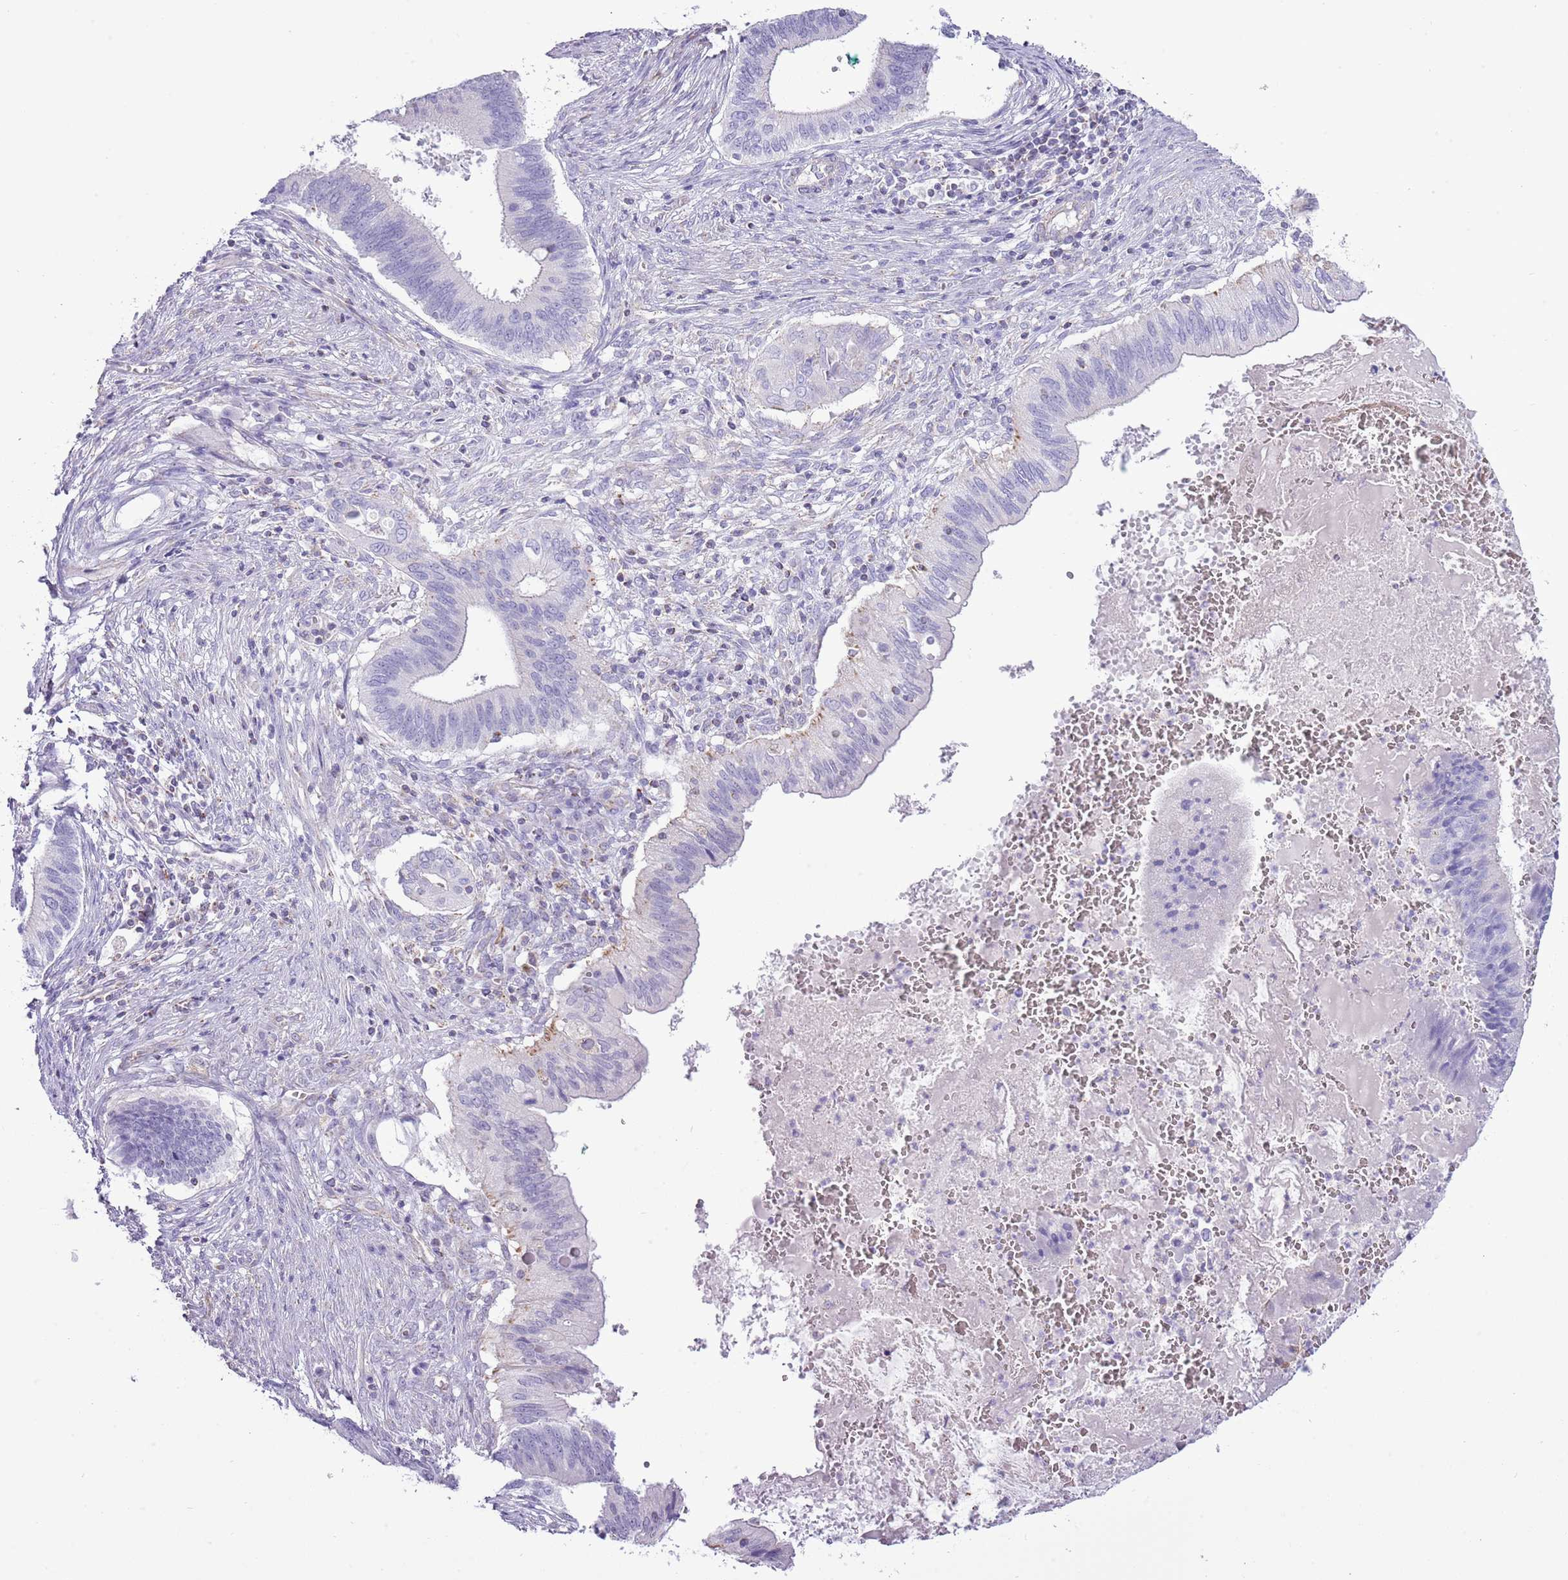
{"staining": {"intensity": "negative", "quantity": "none", "location": "none"}, "tissue": "cervical cancer", "cell_type": "Tumor cells", "image_type": "cancer", "snomed": [{"axis": "morphology", "description": "Adenocarcinoma, NOS"}, {"axis": "topography", "description": "Cervix"}], "caption": "This is a micrograph of immunohistochemistry (IHC) staining of cervical adenocarcinoma, which shows no staining in tumor cells.", "gene": "SLC23A1", "patient": {"sex": "female", "age": 42}}